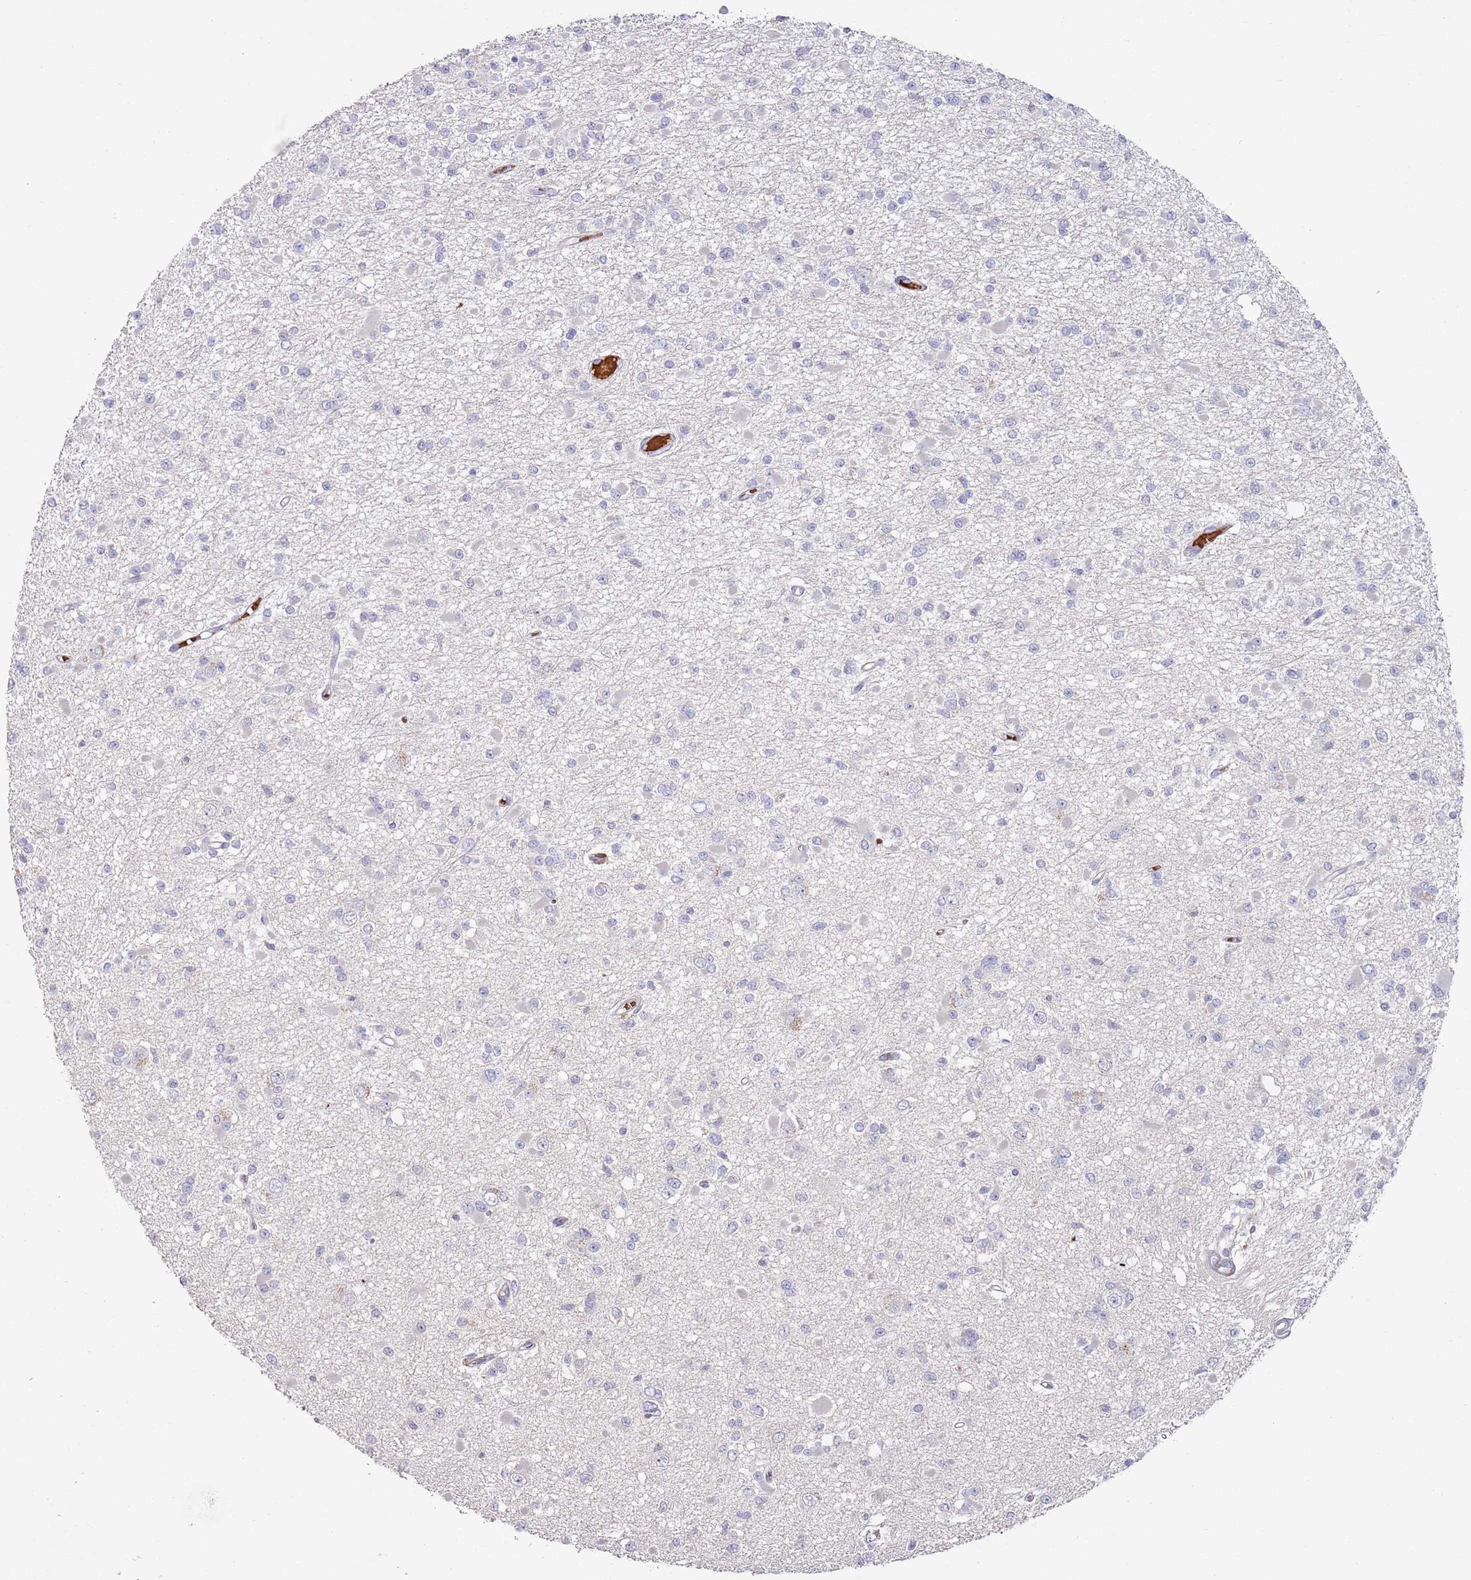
{"staining": {"intensity": "negative", "quantity": "none", "location": "none"}, "tissue": "glioma", "cell_type": "Tumor cells", "image_type": "cancer", "snomed": [{"axis": "morphology", "description": "Glioma, malignant, Low grade"}, {"axis": "topography", "description": "Brain"}], "caption": "Immunohistochemistry micrograph of neoplastic tissue: glioma stained with DAB reveals no significant protein staining in tumor cells.", "gene": "LACC1", "patient": {"sex": "female", "age": 22}}